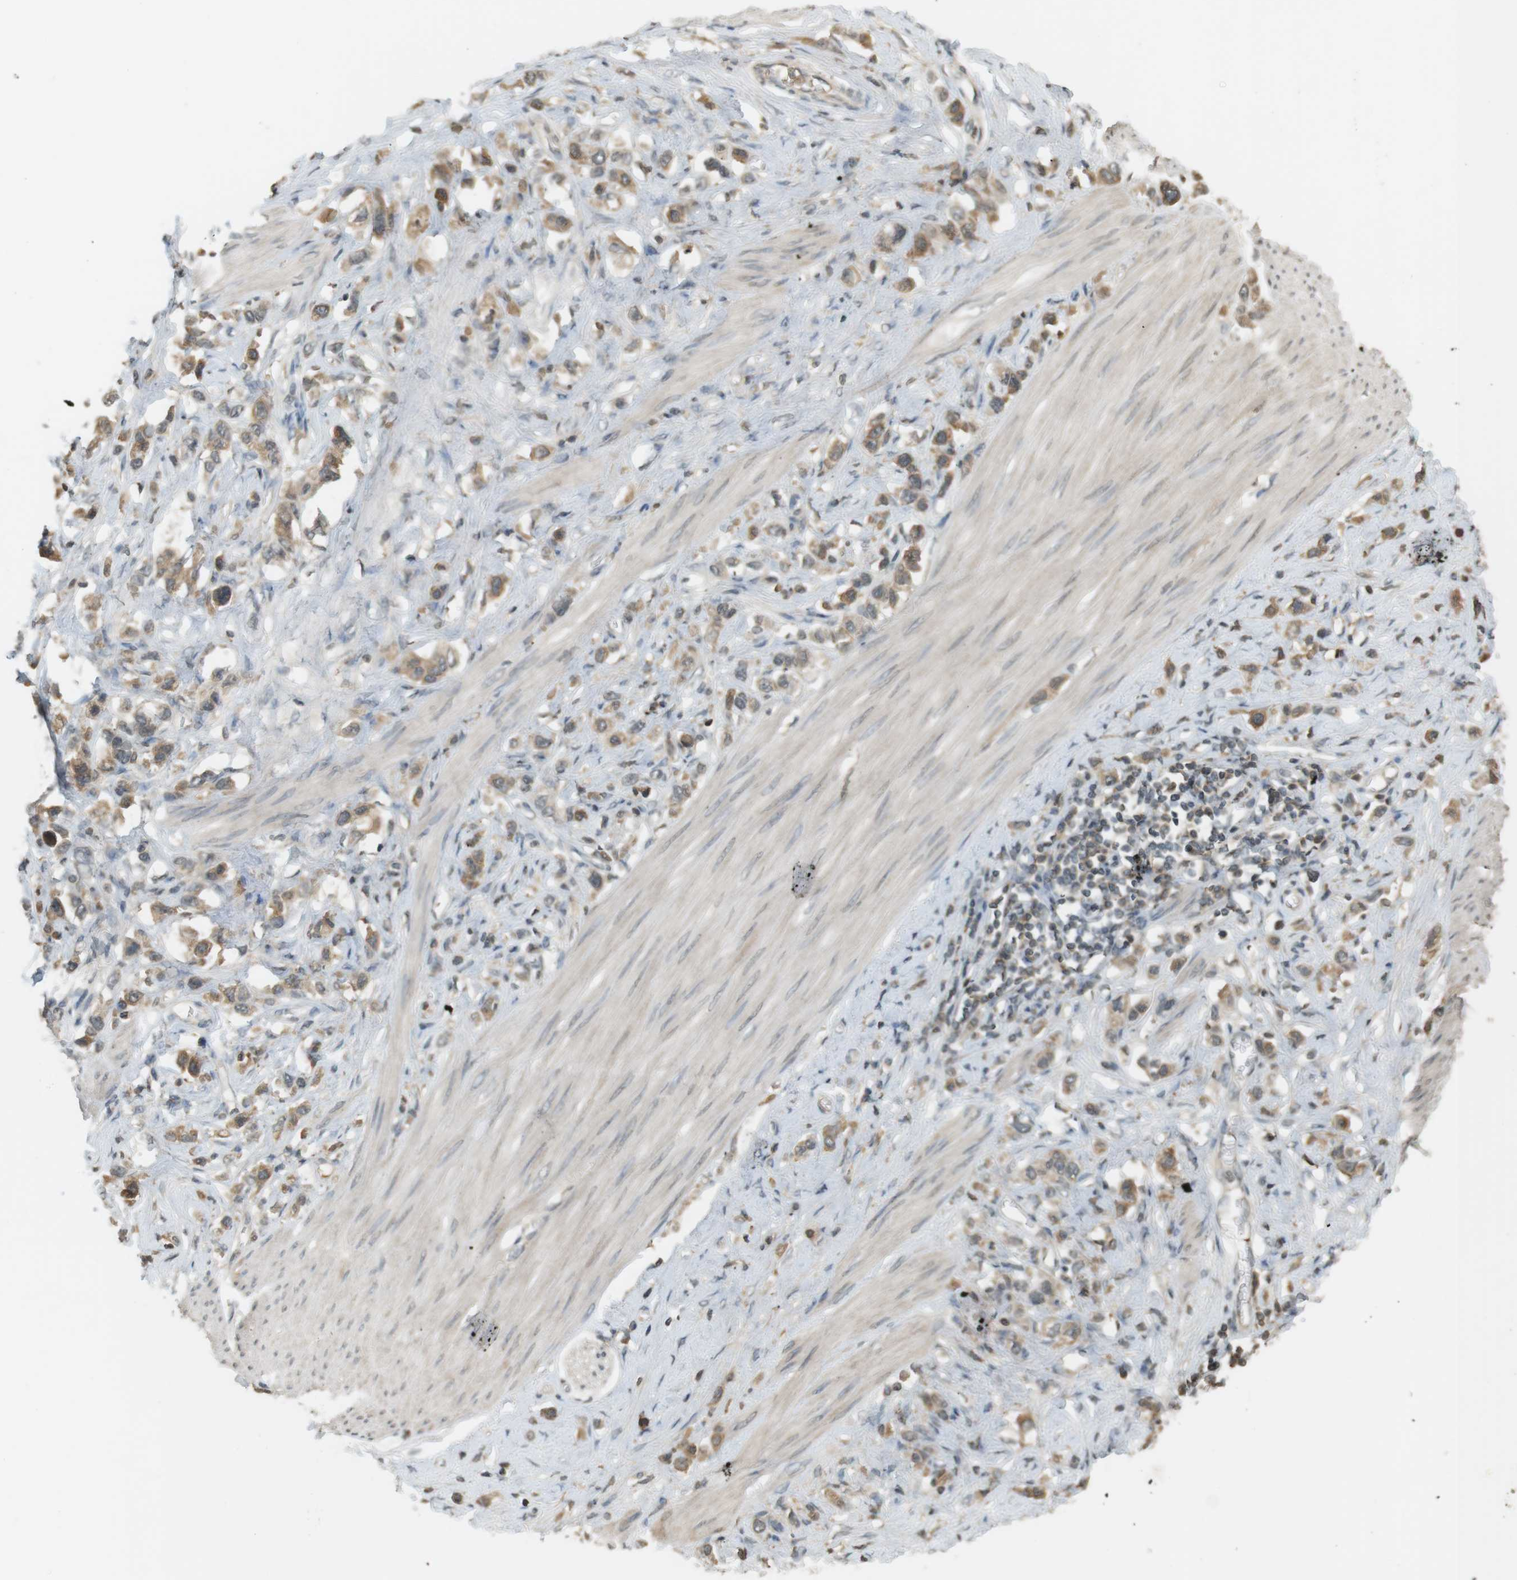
{"staining": {"intensity": "moderate", "quantity": ">75%", "location": "cytoplasmic/membranous"}, "tissue": "stomach cancer", "cell_type": "Tumor cells", "image_type": "cancer", "snomed": [{"axis": "morphology", "description": "Adenocarcinoma, NOS"}, {"axis": "topography", "description": "Stomach"}], "caption": "Human stomach adenocarcinoma stained with a brown dye displays moderate cytoplasmic/membranous positive expression in approximately >75% of tumor cells.", "gene": "SRR", "patient": {"sex": "female", "age": 65}}